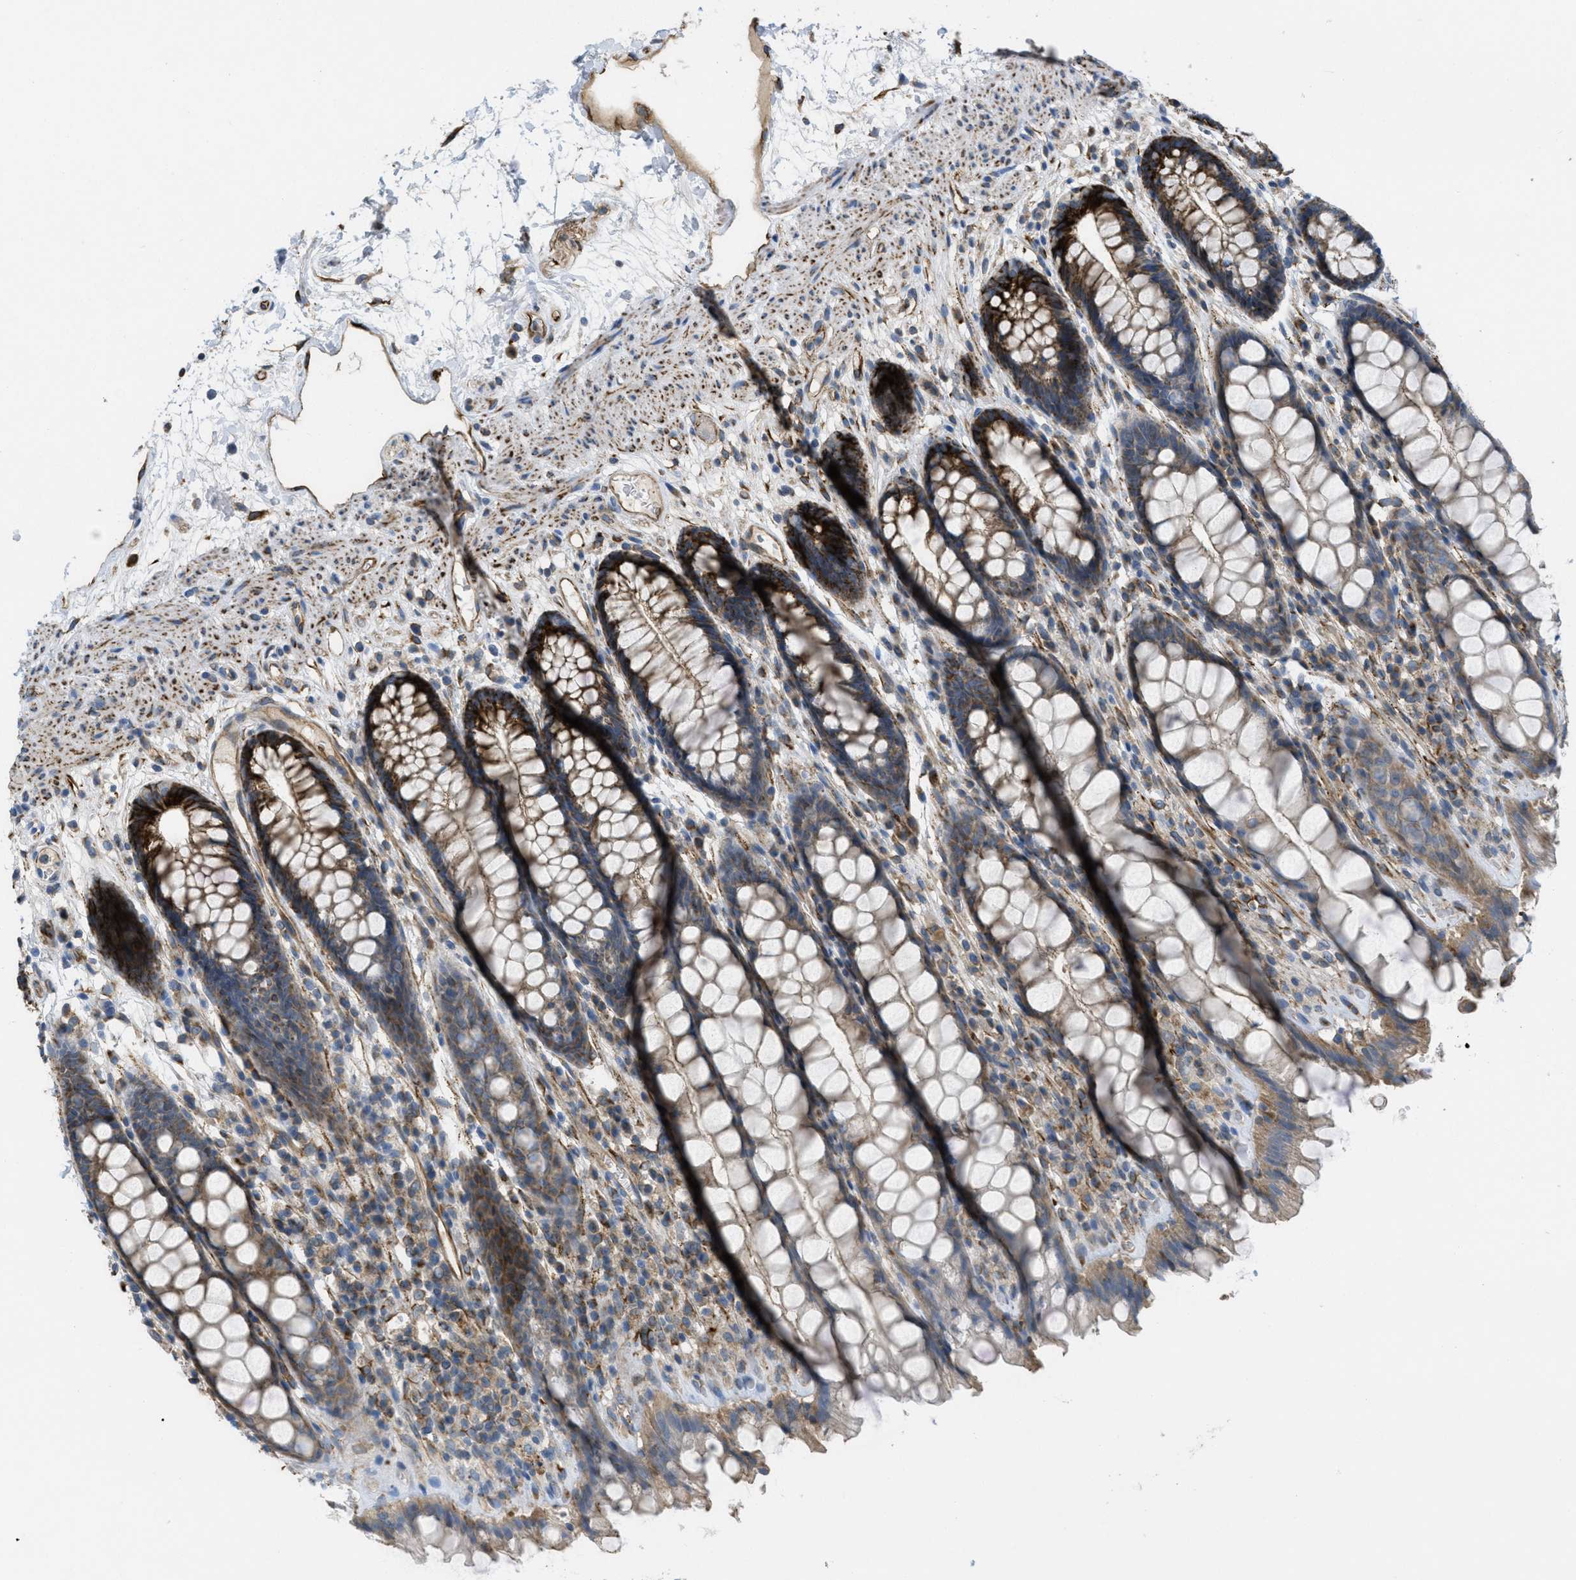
{"staining": {"intensity": "strong", "quantity": ">75%", "location": "cytoplasmic/membranous"}, "tissue": "rectum", "cell_type": "Glandular cells", "image_type": "normal", "snomed": [{"axis": "morphology", "description": "Normal tissue, NOS"}, {"axis": "topography", "description": "Rectum"}], "caption": "Glandular cells reveal strong cytoplasmic/membranous expression in approximately >75% of cells in unremarkable rectum. Immunohistochemistry stains the protein in brown and the nuclei are stained blue.", "gene": "BTN3A1", "patient": {"sex": "male", "age": 64}}